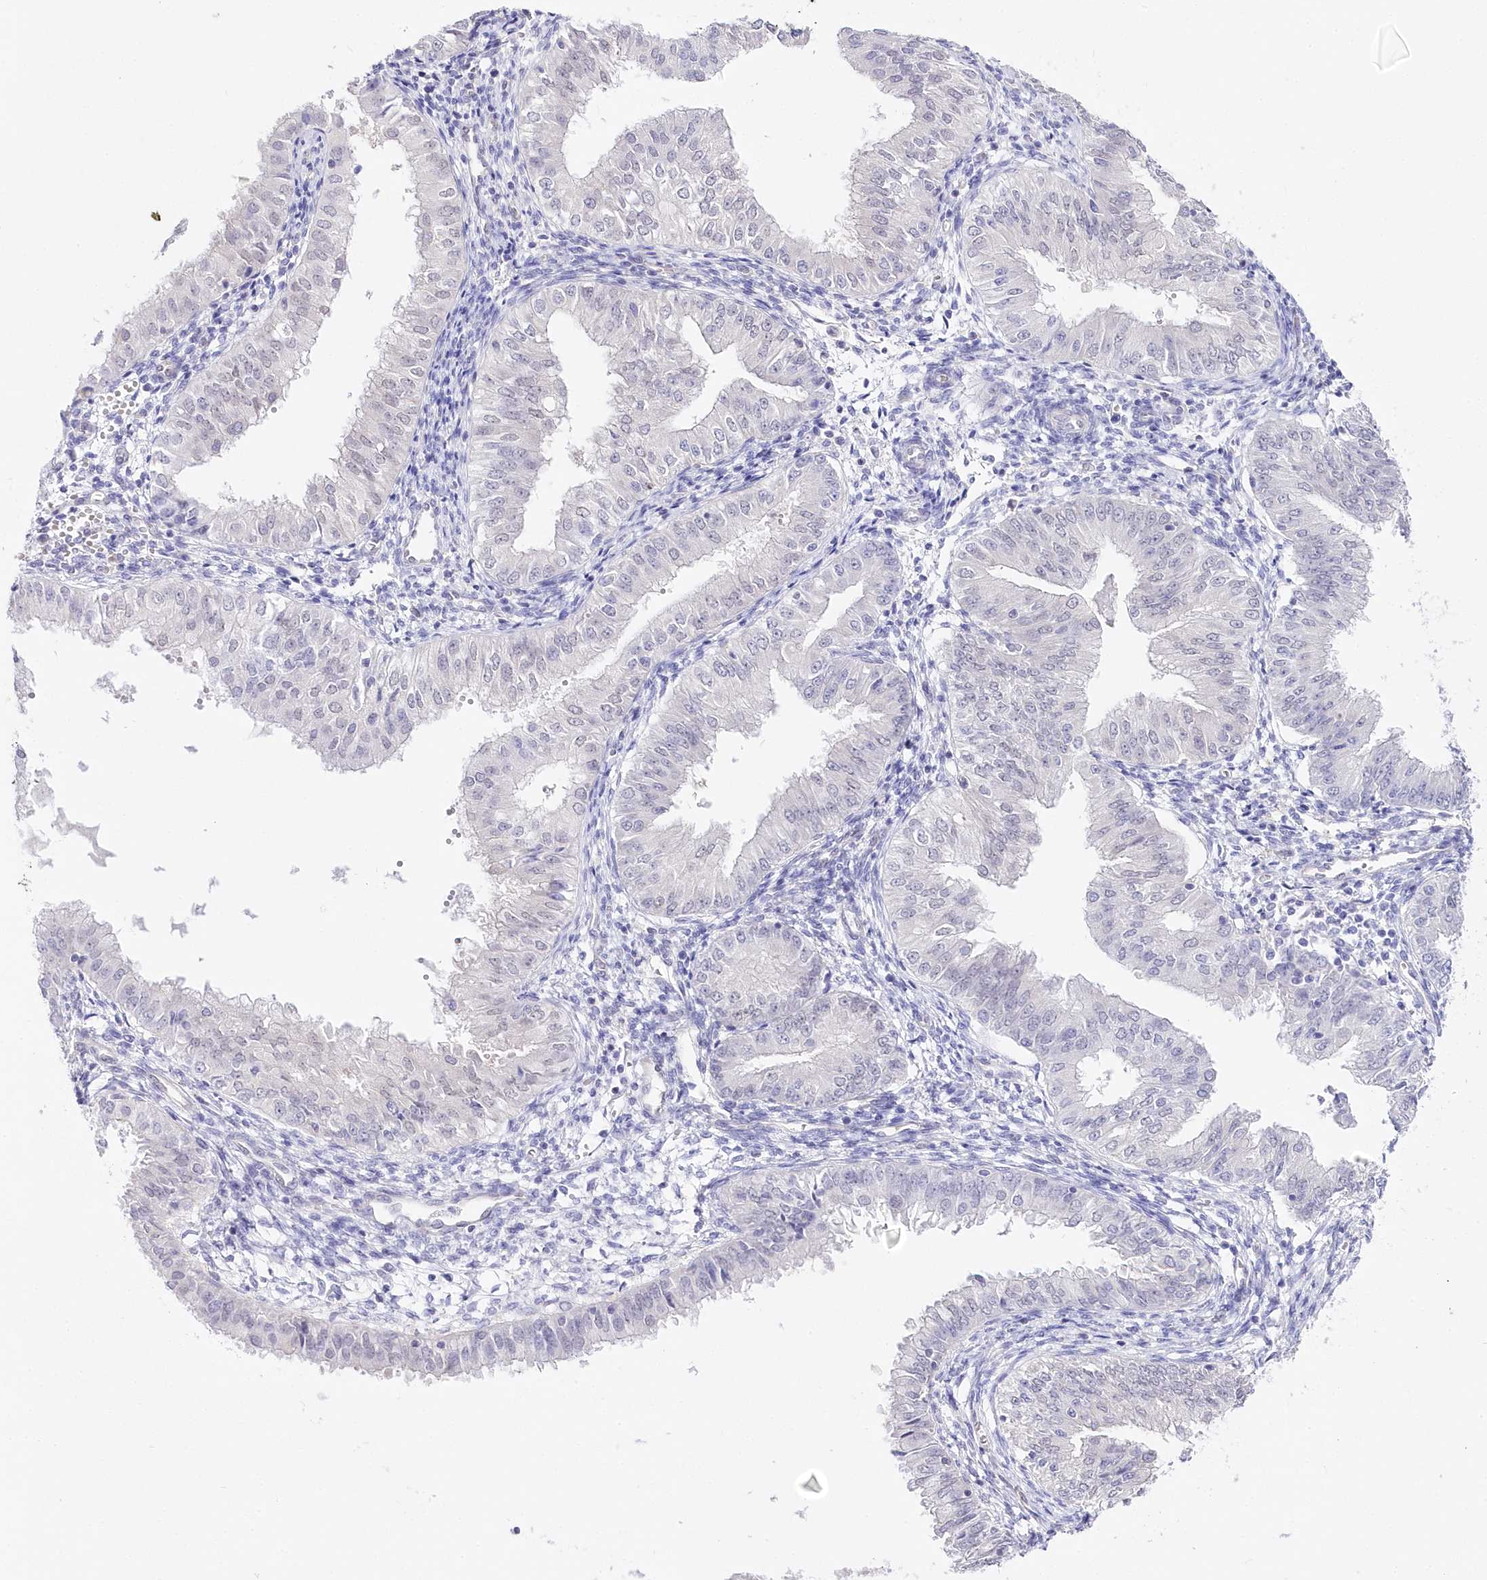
{"staining": {"intensity": "negative", "quantity": "none", "location": "none"}, "tissue": "endometrial cancer", "cell_type": "Tumor cells", "image_type": "cancer", "snomed": [{"axis": "morphology", "description": "Normal tissue, NOS"}, {"axis": "morphology", "description": "Adenocarcinoma, NOS"}, {"axis": "topography", "description": "Endometrium"}], "caption": "High power microscopy histopathology image of an immunohistochemistry image of adenocarcinoma (endometrial), revealing no significant staining in tumor cells.", "gene": "UBA6", "patient": {"sex": "female", "age": 53}}